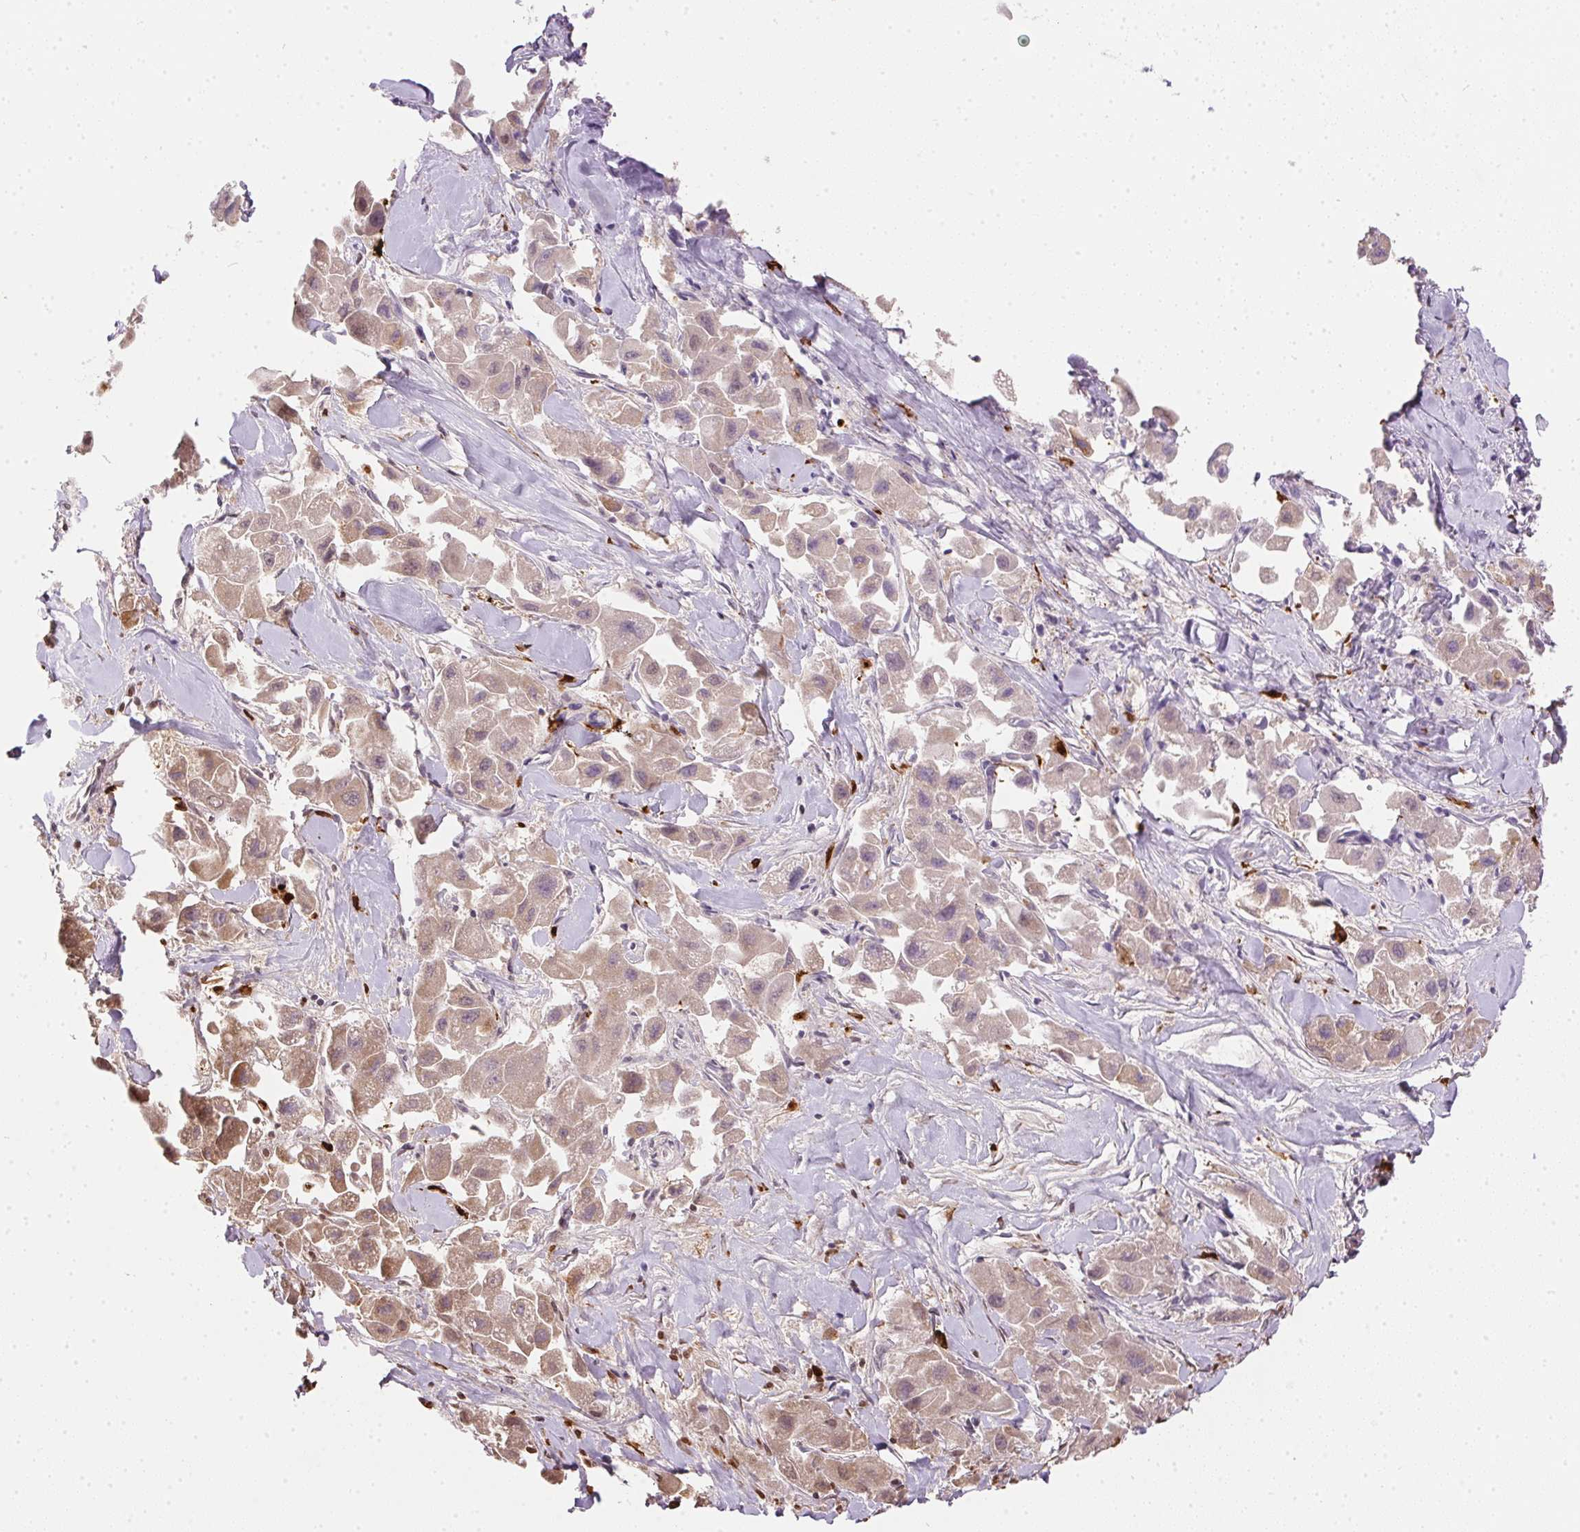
{"staining": {"intensity": "moderate", "quantity": "25%-75%", "location": "cytoplasmic/membranous,nuclear"}, "tissue": "liver cancer", "cell_type": "Tumor cells", "image_type": "cancer", "snomed": [{"axis": "morphology", "description": "Carcinoma, Hepatocellular, NOS"}, {"axis": "topography", "description": "Liver"}], "caption": "Moderate cytoplasmic/membranous and nuclear positivity is seen in approximately 25%-75% of tumor cells in liver cancer. Using DAB (brown) and hematoxylin (blue) stains, captured at high magnification using brightfield microscopy.", "gene": "ORM1", "patient": {"sex": "male", "age": 24}}